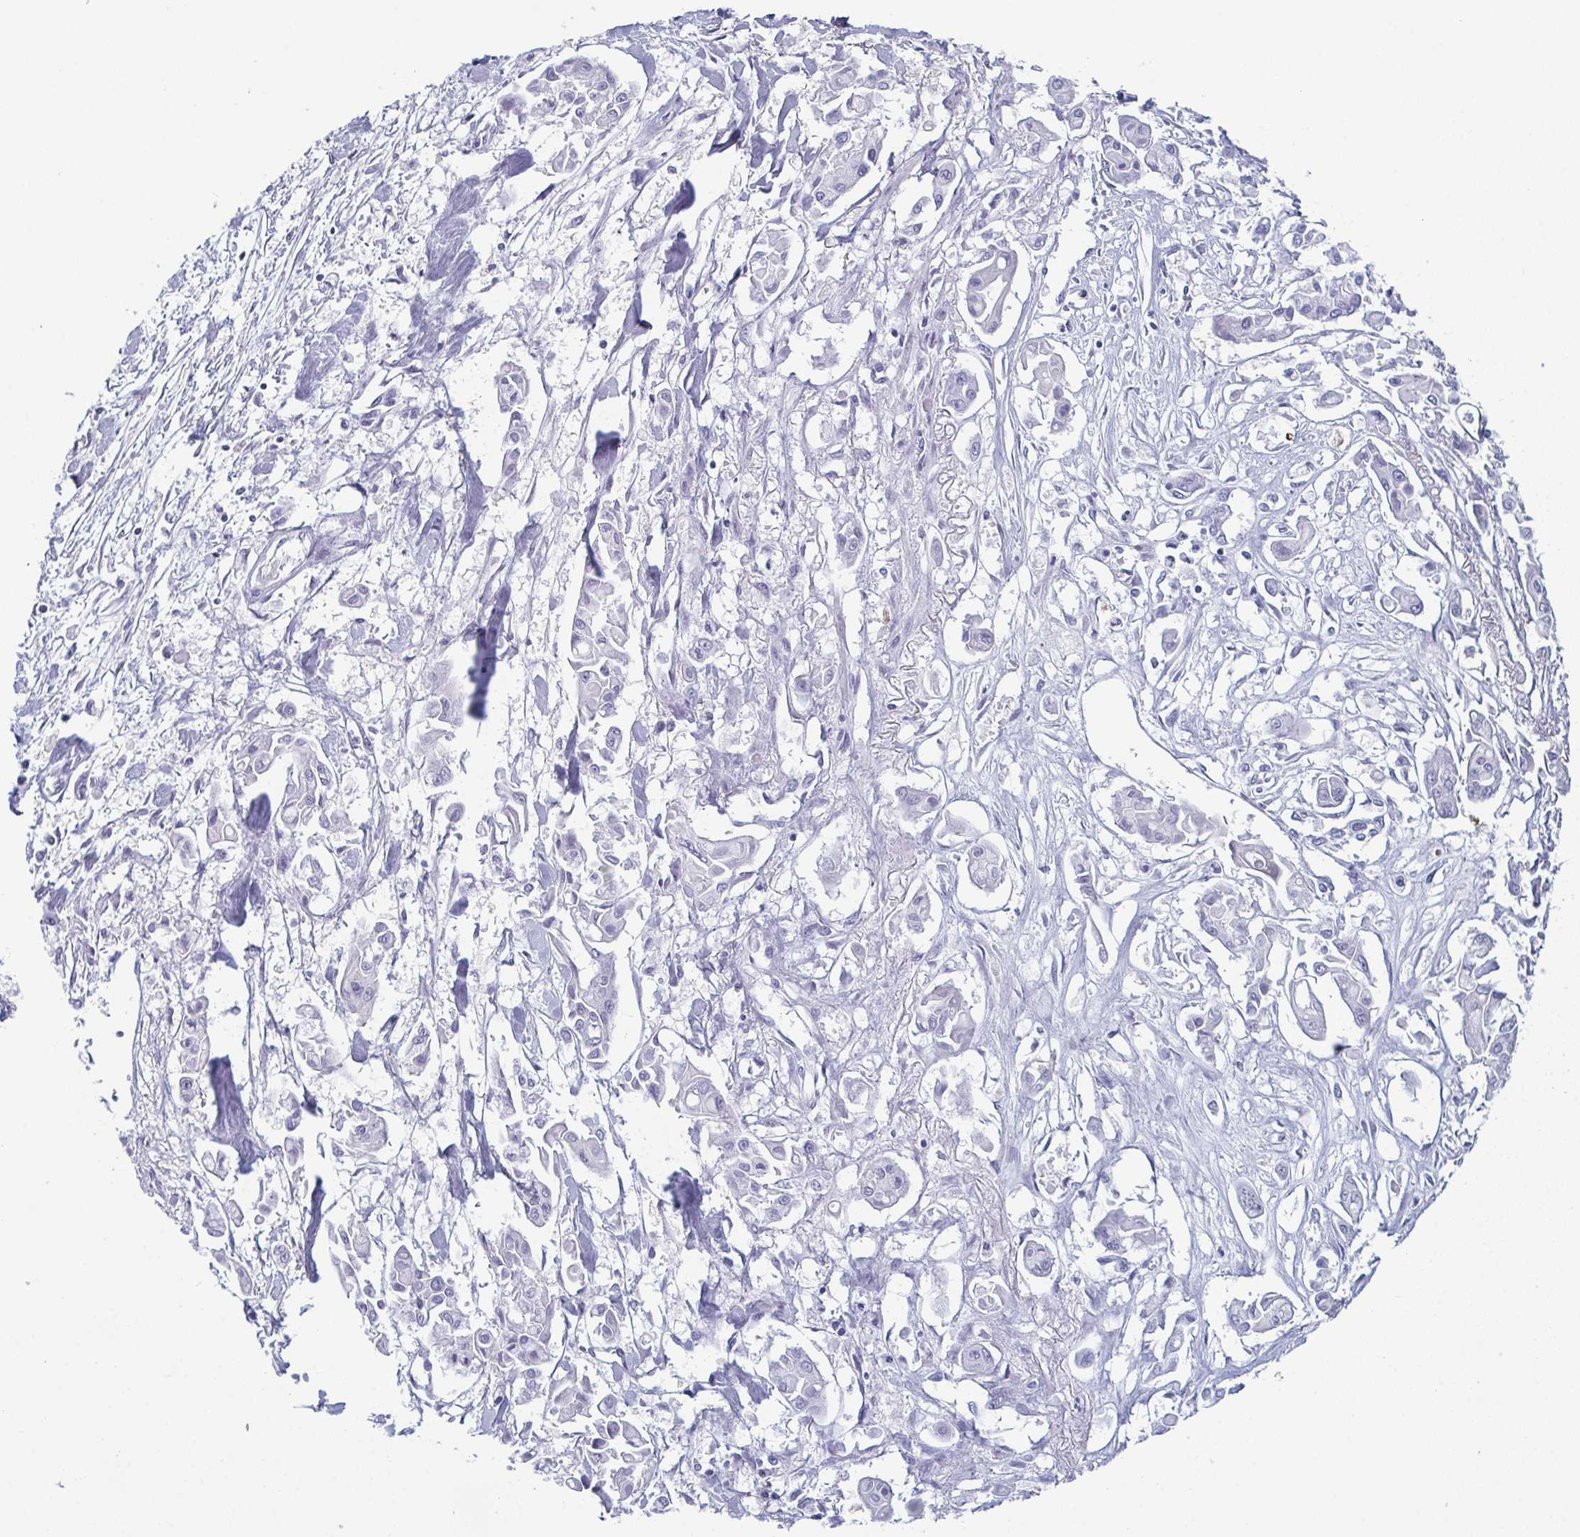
{"staining": {"intensity": "negative", "quantity": "none", "location": "none"}, "tissue": "pancreatic cancer", "cell_type": "Tumor cells", "image_type": "cancer", "snomed": [{"axis": "morphology", "description": "Adenocarcinoma, NOS"}, {"axis": "topography", "description": "Pancreas"}], "caption": "Image shows no significant protein expression in tumor cells of adenocarcinoma (pancreatic).", "gene": "ZFP64", "patient": {"sex": "male", "age": 61}}